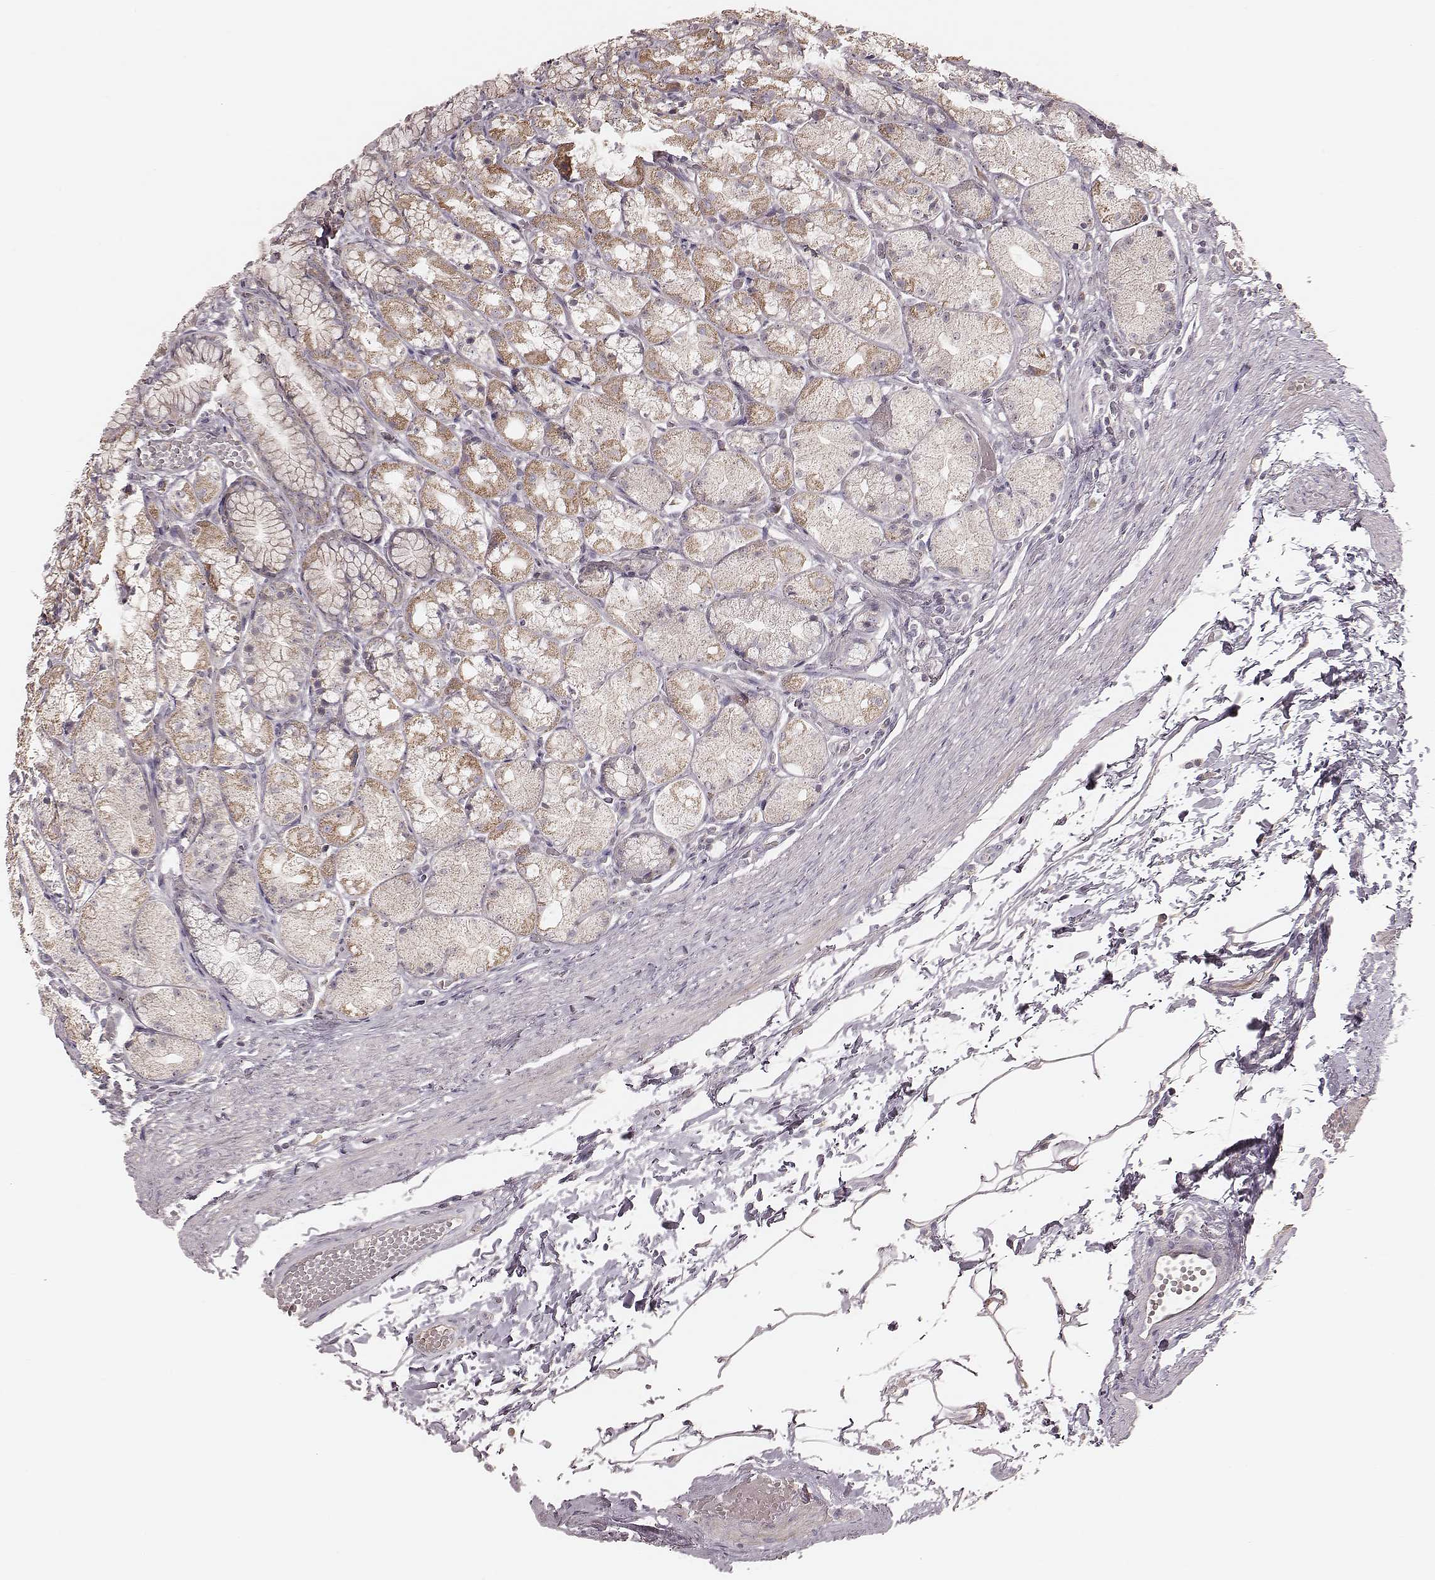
{"staining": {"intensity": "moderate", "quantity": "<25%", "location": "cytoplasmic/membranous"}, "tissue": "stomach", "cell_type": "Glandular cells", "image_type": "normal", "snomed": [{"axis": "morphology", "description": "Normal tissue, NOS"}, {"axis": "topography", "description": "Stomach"}], "caption": "A brown stain shows moderate cytoplasmic/membranous expression of a protein in glandular cells of normal stomach. (DAB = brown stain, brightfield microscopy at high magnification).", "gene": "MRPS27", "patient": {"sex": "male", "age": 70}}